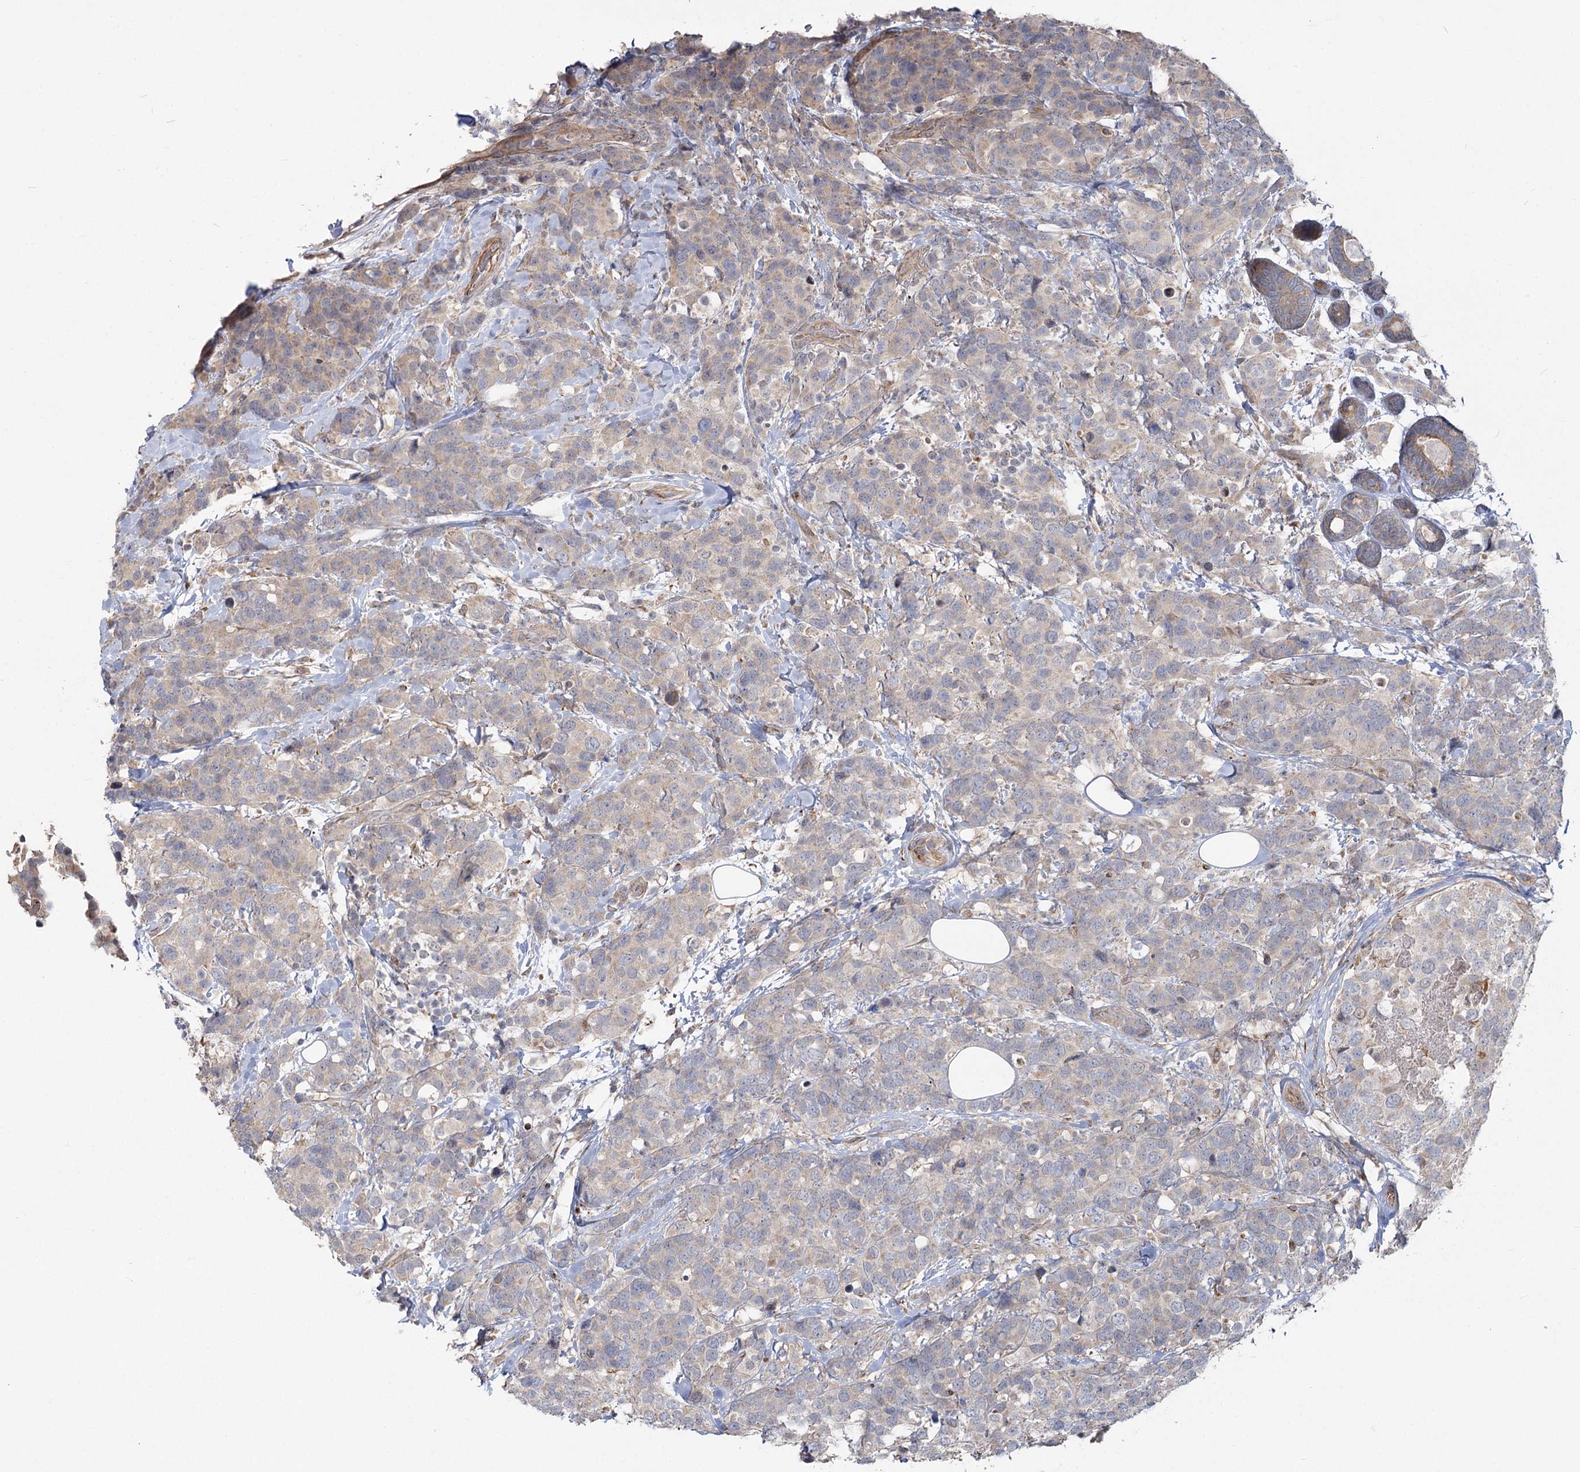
{"staining": {"intensity": "weak", "quantity": "<25%", "location": "cytoplasmic/membranous"}, "tissue": "breast cancer", "cell_type": "Tumor cells", "image_type": "cancer", "snomed": [{"axis": "morphology", "description": "Lobular carcinoma"}, {"axis": "topography", "description": "Breast"}], "caption": "Immunohistochemical staining of breast lobular carcinoma demonstrates no significant expression in tumor cells.", "gene": "TBC1D9B", "patient": {"sex": "female", "age": 59}}